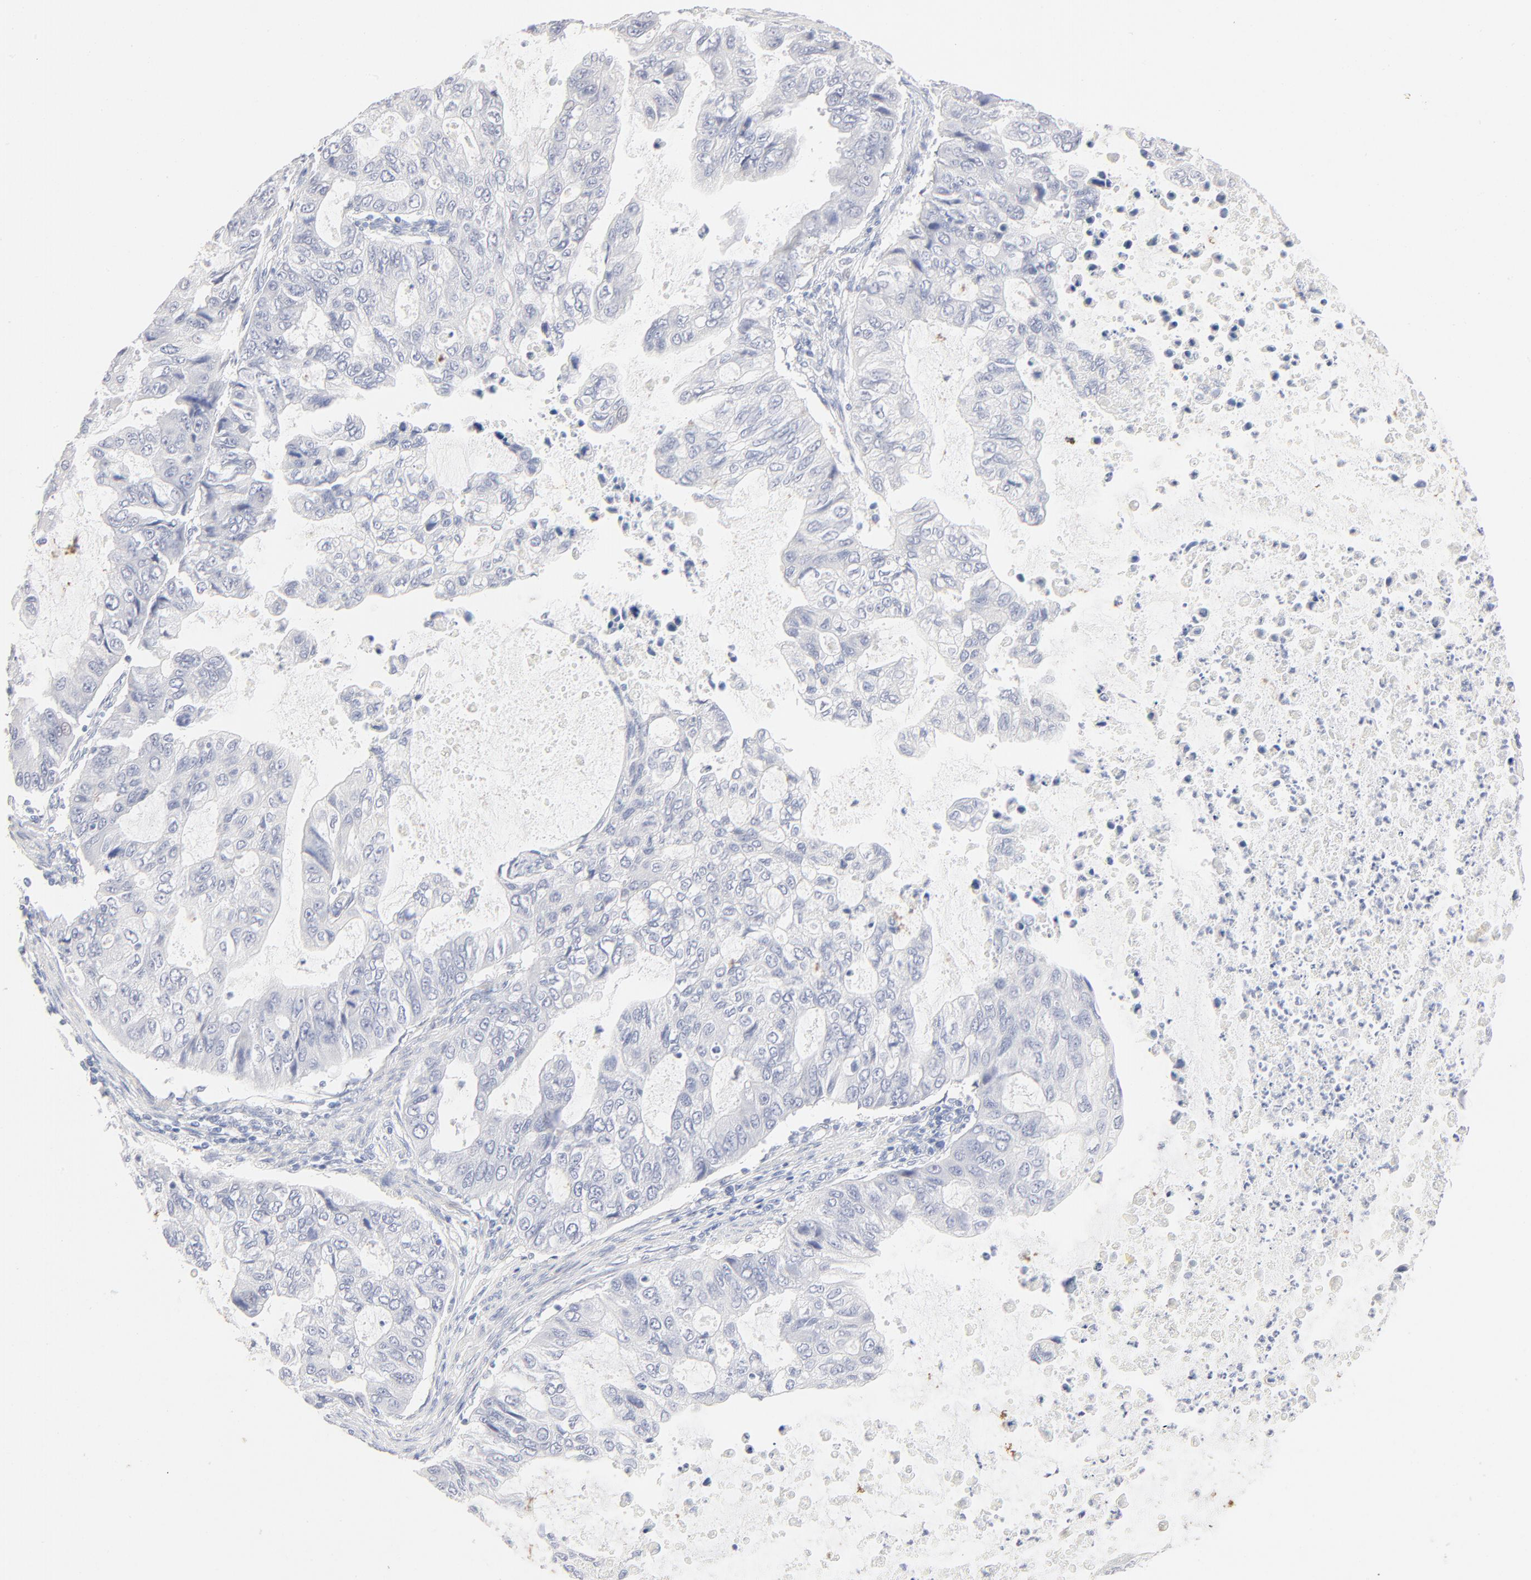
{"staining": {"intensity": "negative", "quantity": "none", "location": "none"}, "tissue": "stomach cancer", "cell_type": "Tumor cells", "image_type": "cancer", "snomed": [{"axis": "morphology", "description": "Adenocarcinoma, NOS"}, {"axis": "topography", "description": "Stomach, upper"}], "caption": "Immunohistochemistry of human stomach cancer displays no staining in tumor cells.", "gene": "ONECUT1", "patient": {"sex": "female", "age": 52}}